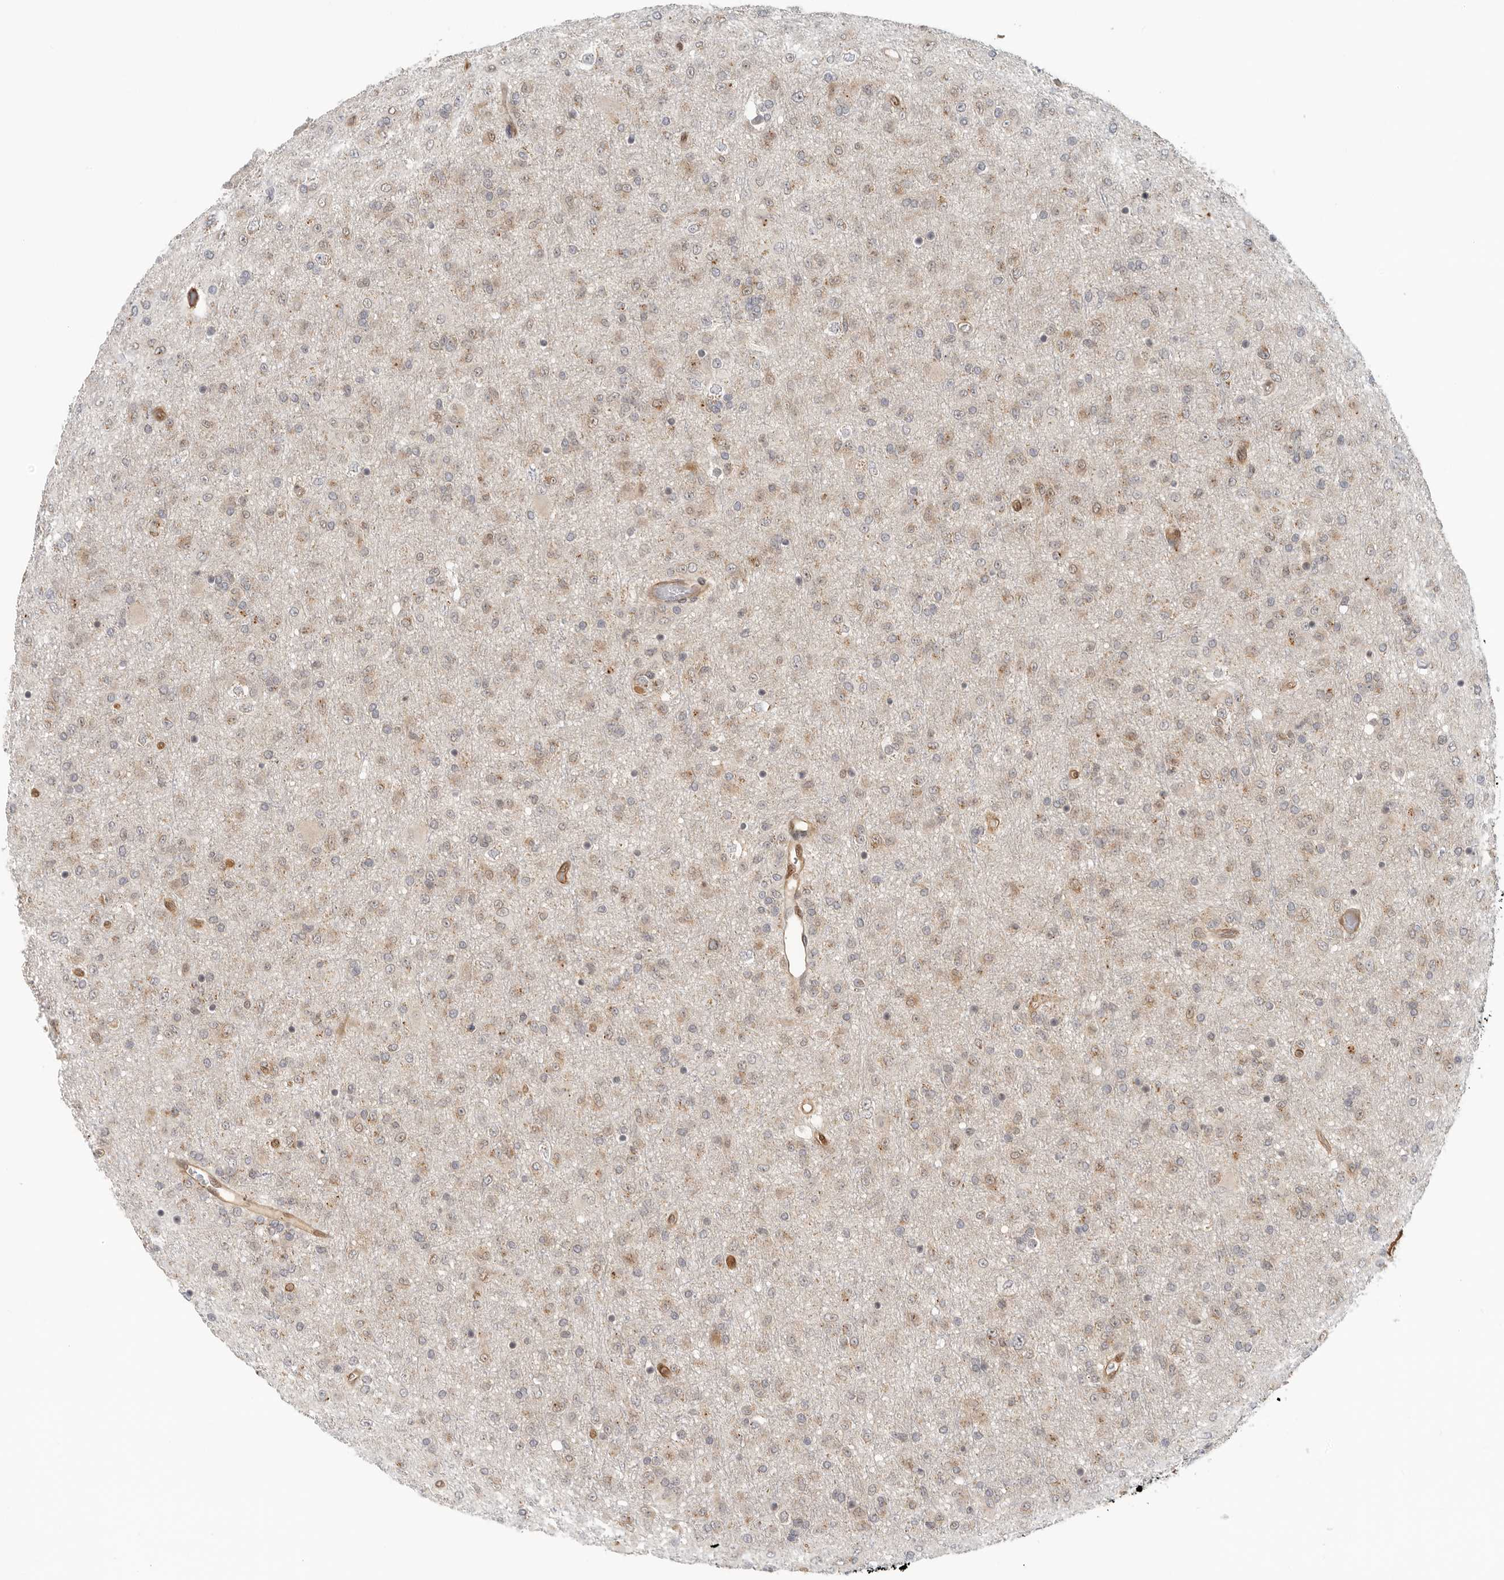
{"staining": {"intensity": "weak", "quantity": "25%-75%", "location": "cytoplasmic/membranous"}, "tissue": "glioma", "cell_type": "Tumor cells", "image_type": "cancer", "snomed": [{"axis": "morphology", "description": "Glioma, malignant, Low grade"}, {"axis": "topography", "description": "Brain"}], "caption": "Glioma stained for a protein (brown) reveals weak cytoplasmic/membranous positive expression in about 25%-75% of tumor cells.", "gene": "SUGCT", "patient": {"sex": "male", "age": 65}}